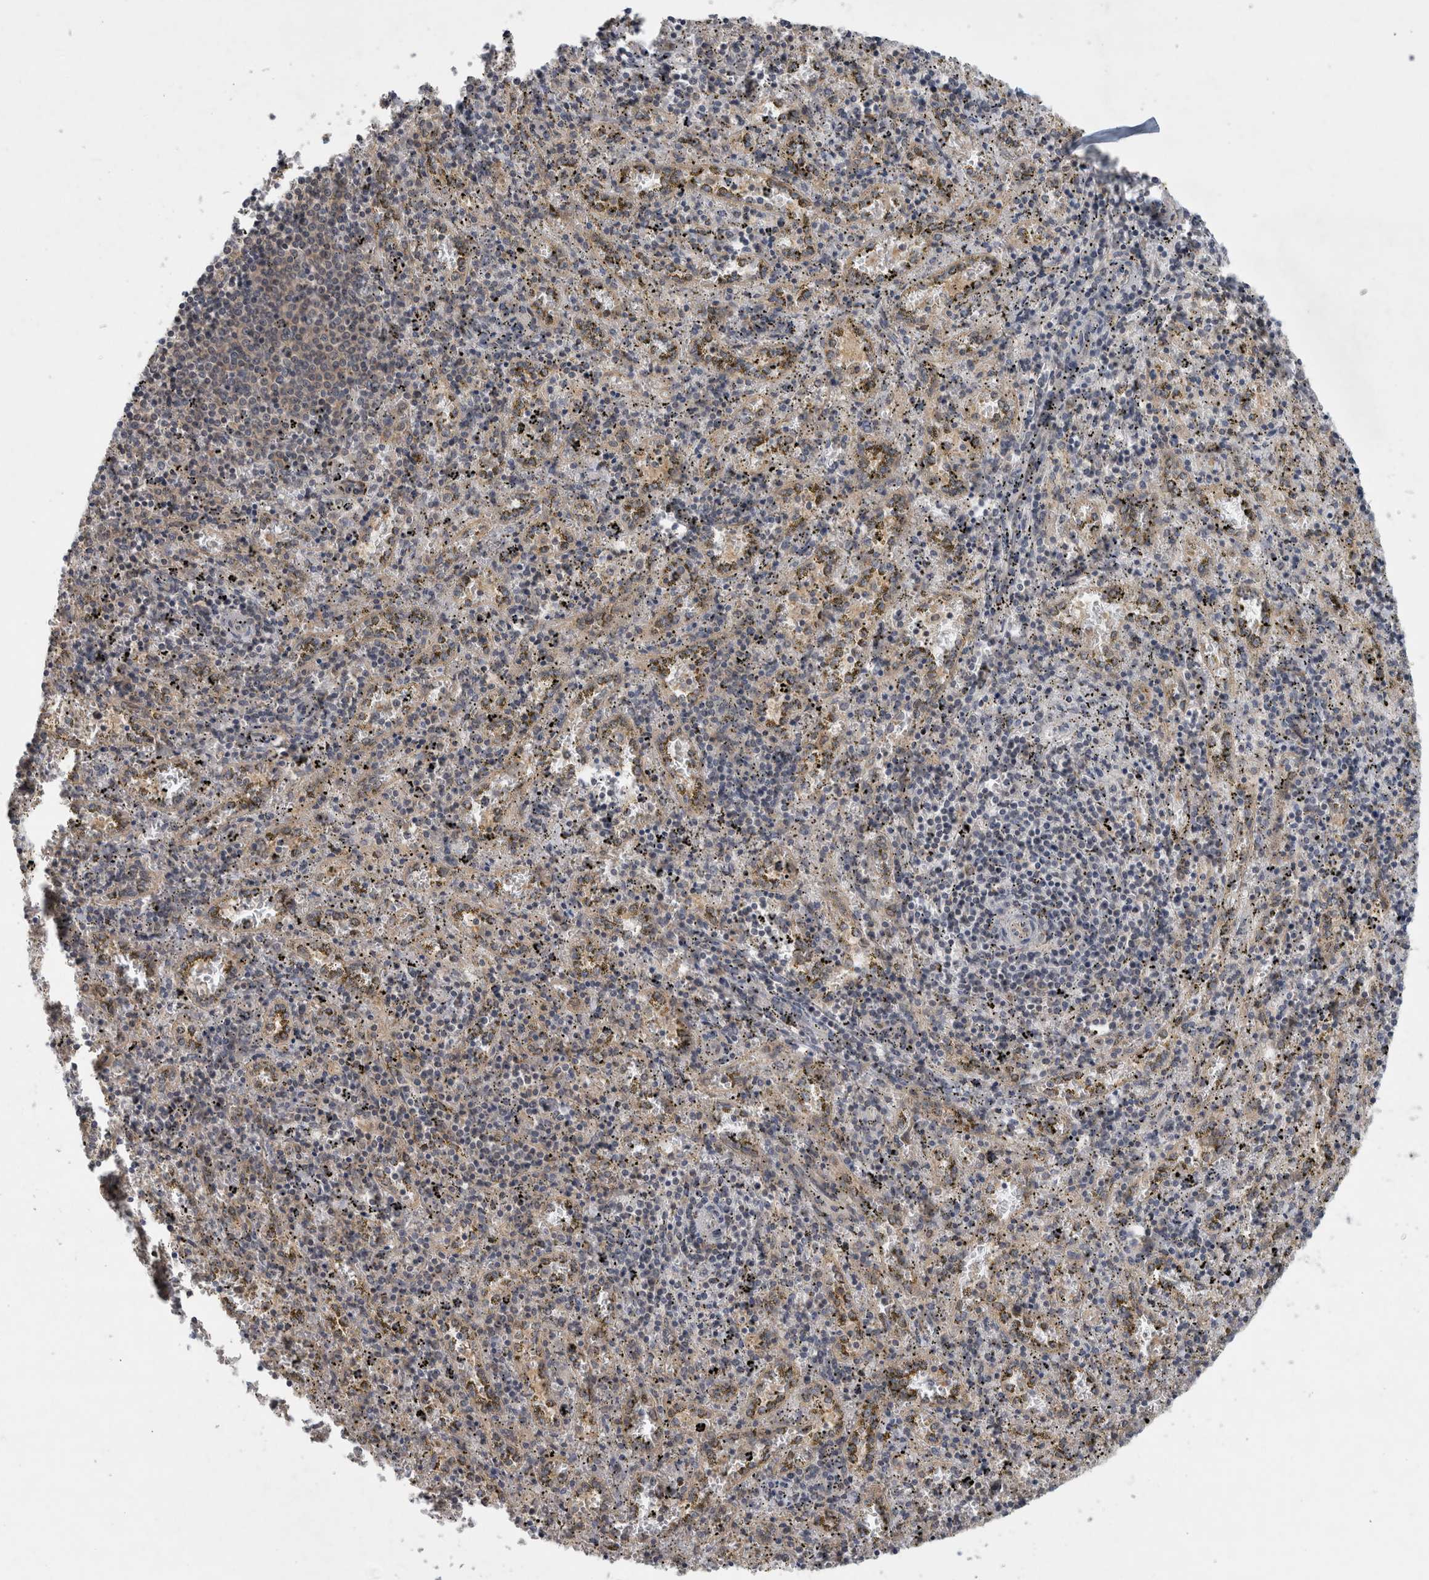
{"staining": {"intensity": "weak", "quantity": "<25%", "location": "cytoplasmic/membranous"}, "tissue": "spleen", "cell_type": "Cells in red pulp", "image_type": "normal", "snomed": [{"axis": "morphology", "description": "Normal tissue, NOS"}, {"axis": "topography", "description": "Spleen"}], "caption": "Immunohistochemistry (IHC) of benign human spleen exhibits no staining in cells in red pulp.", "gene": "AASDHPPT", "patient": {"sex": "male", "age": 11}}